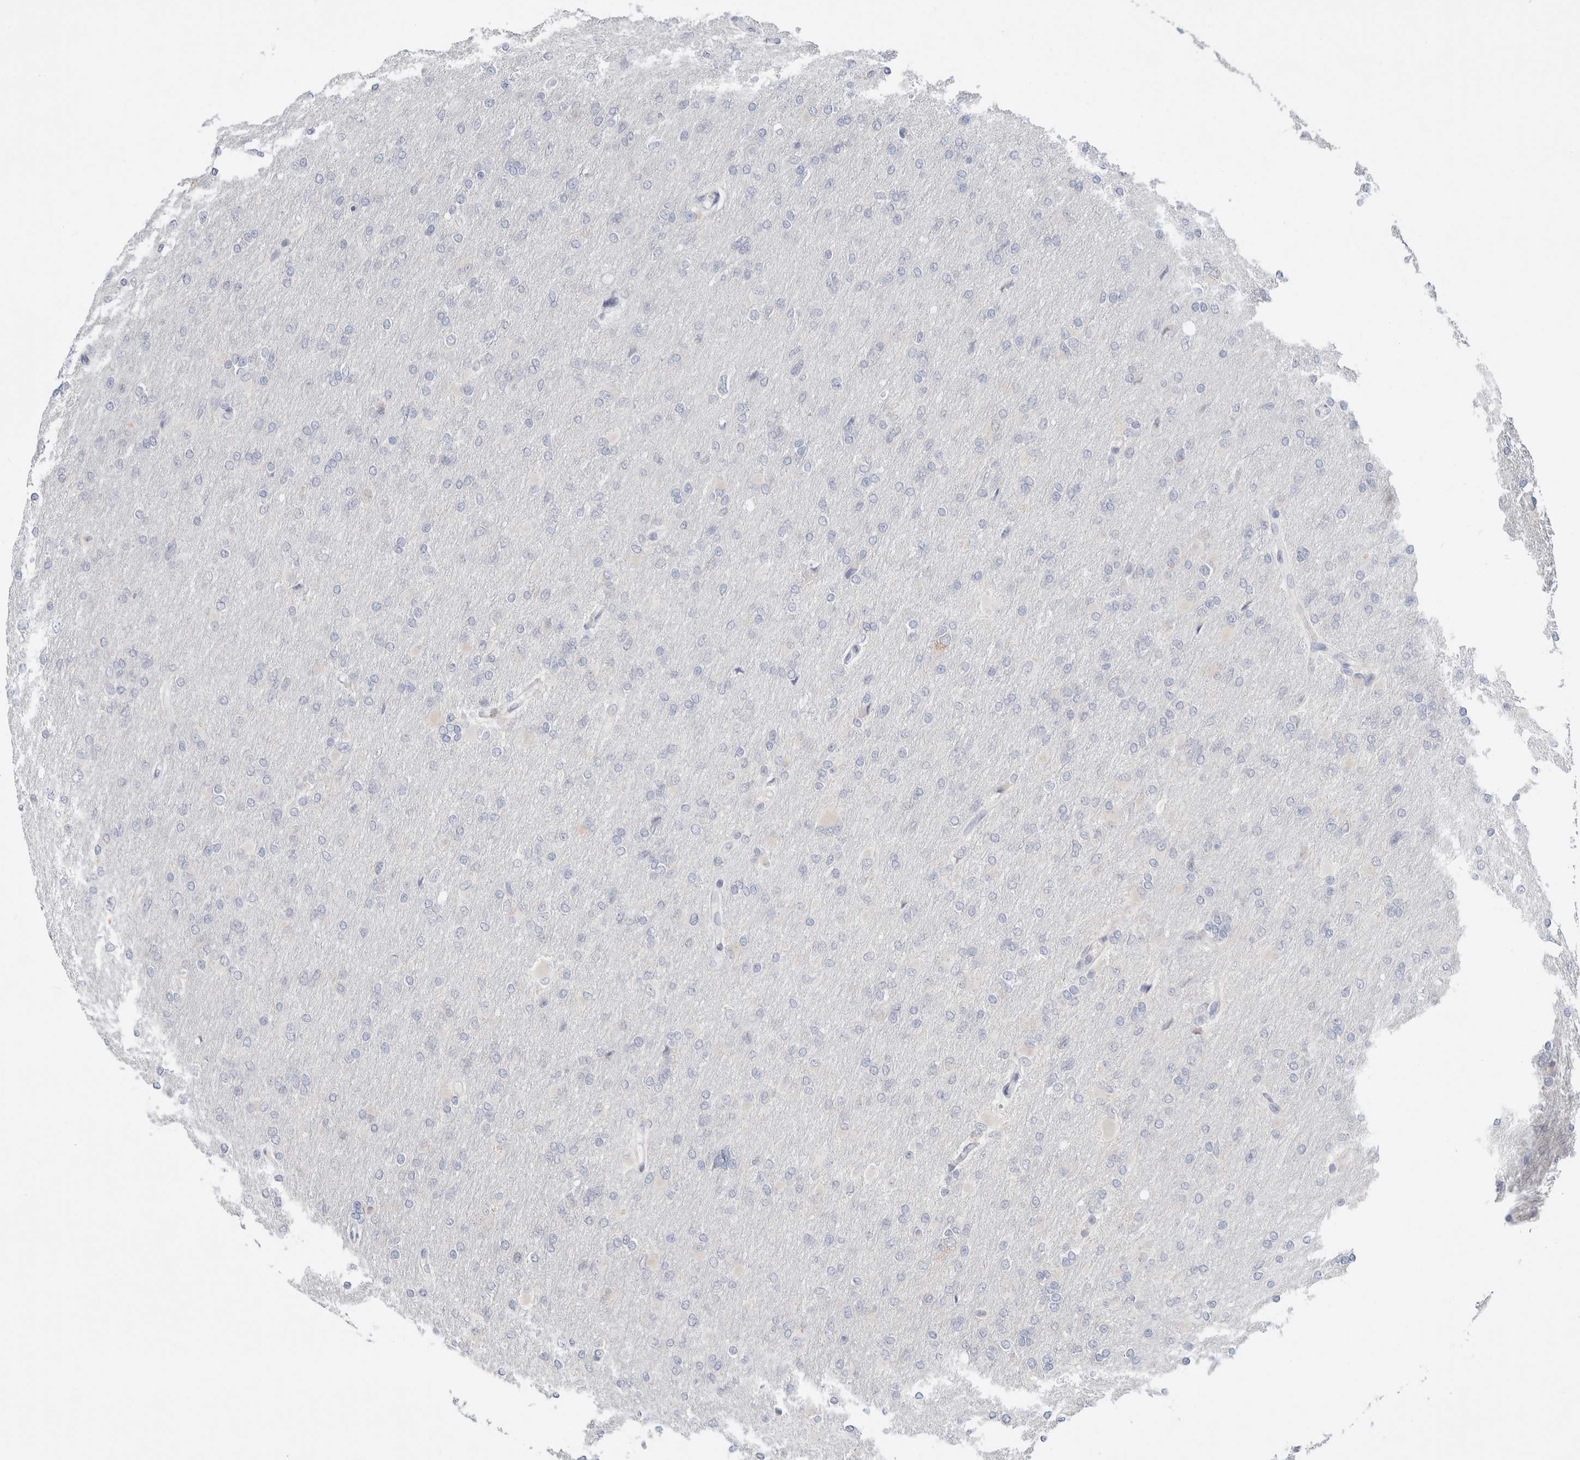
{"staining": {"intensity": "negative", "quantity": "none", "location": "none"}, "tissue": "glioma", "cell_type": "Tumor cells", "image_type": "cancer", "snomed": [{"axis": "morphology", "description": "Glioma, malignant, High grade"}, {"axis": "topography", "description": "Cerebral cortex"}], "caption": "Tumor cells show no significant expression in malignant glioma (high-grade). (DAB IHC visualized using brightfield microscopy, high magnification).", "gene": "RUSF1", "patient": {"sex": "female", "age": 36}}